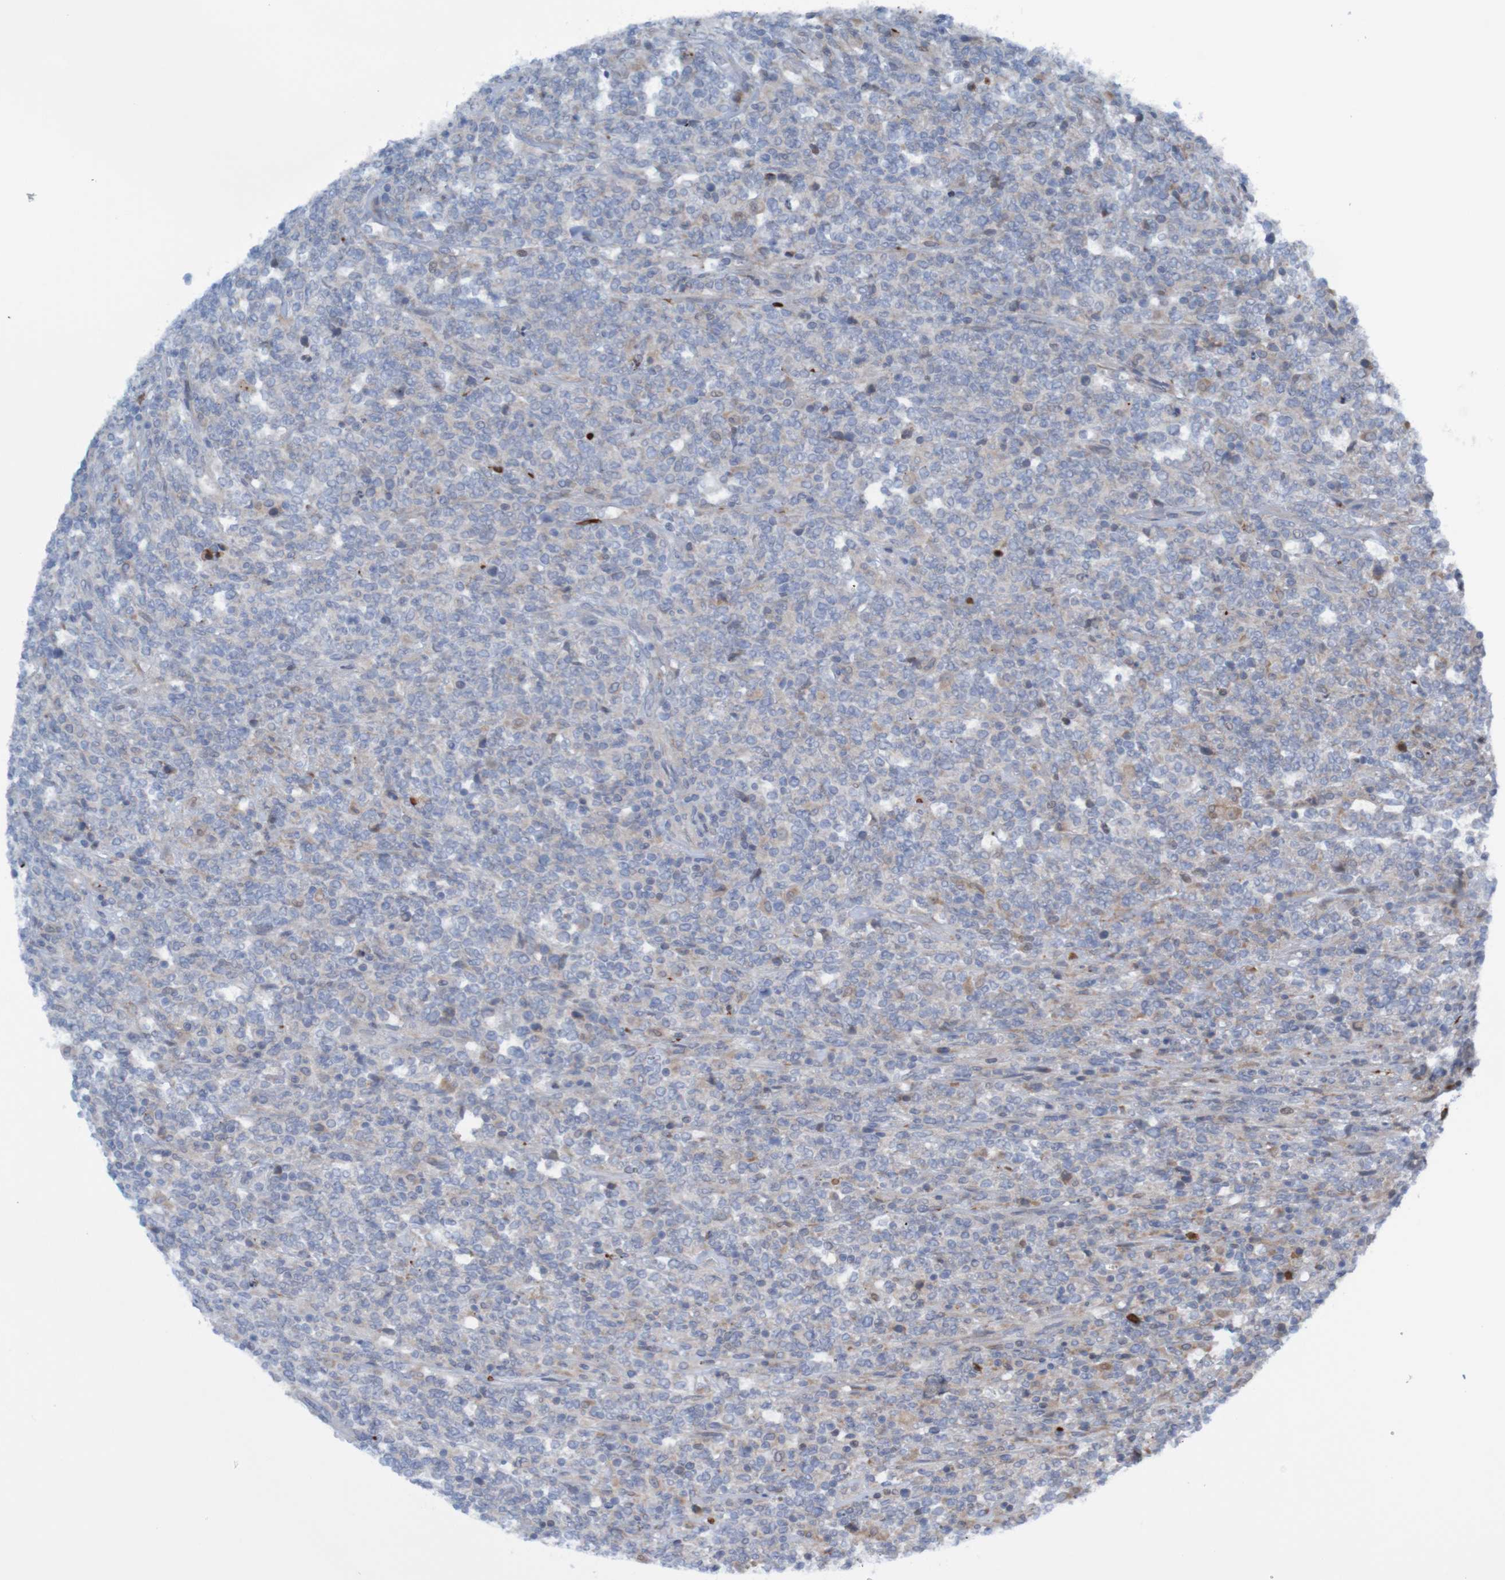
{"staining": {"intensity": "weak", "quantity": "<25%", "location": "cytoplasmic/membranous"}, "tissue": "lymphoma", "cell_type": "Tumor cells", "image_type": "cancer", "snomed": [{"axis": "morphology", "description": "Malignant lymphoma, non-Hodgkin's type, High grade"}, {"axis": "topography", "description": "Soft tissue"}], "caption": "A high-resolution photomicrograph shows immunohistochemistry staining of high-grade malignant lymphoma, non-Hodgkin's type, which exhibits no significant positivity in tumor cells.", "gene": "ANGPT4", "patient": {"sex": "male", "age": 18}}